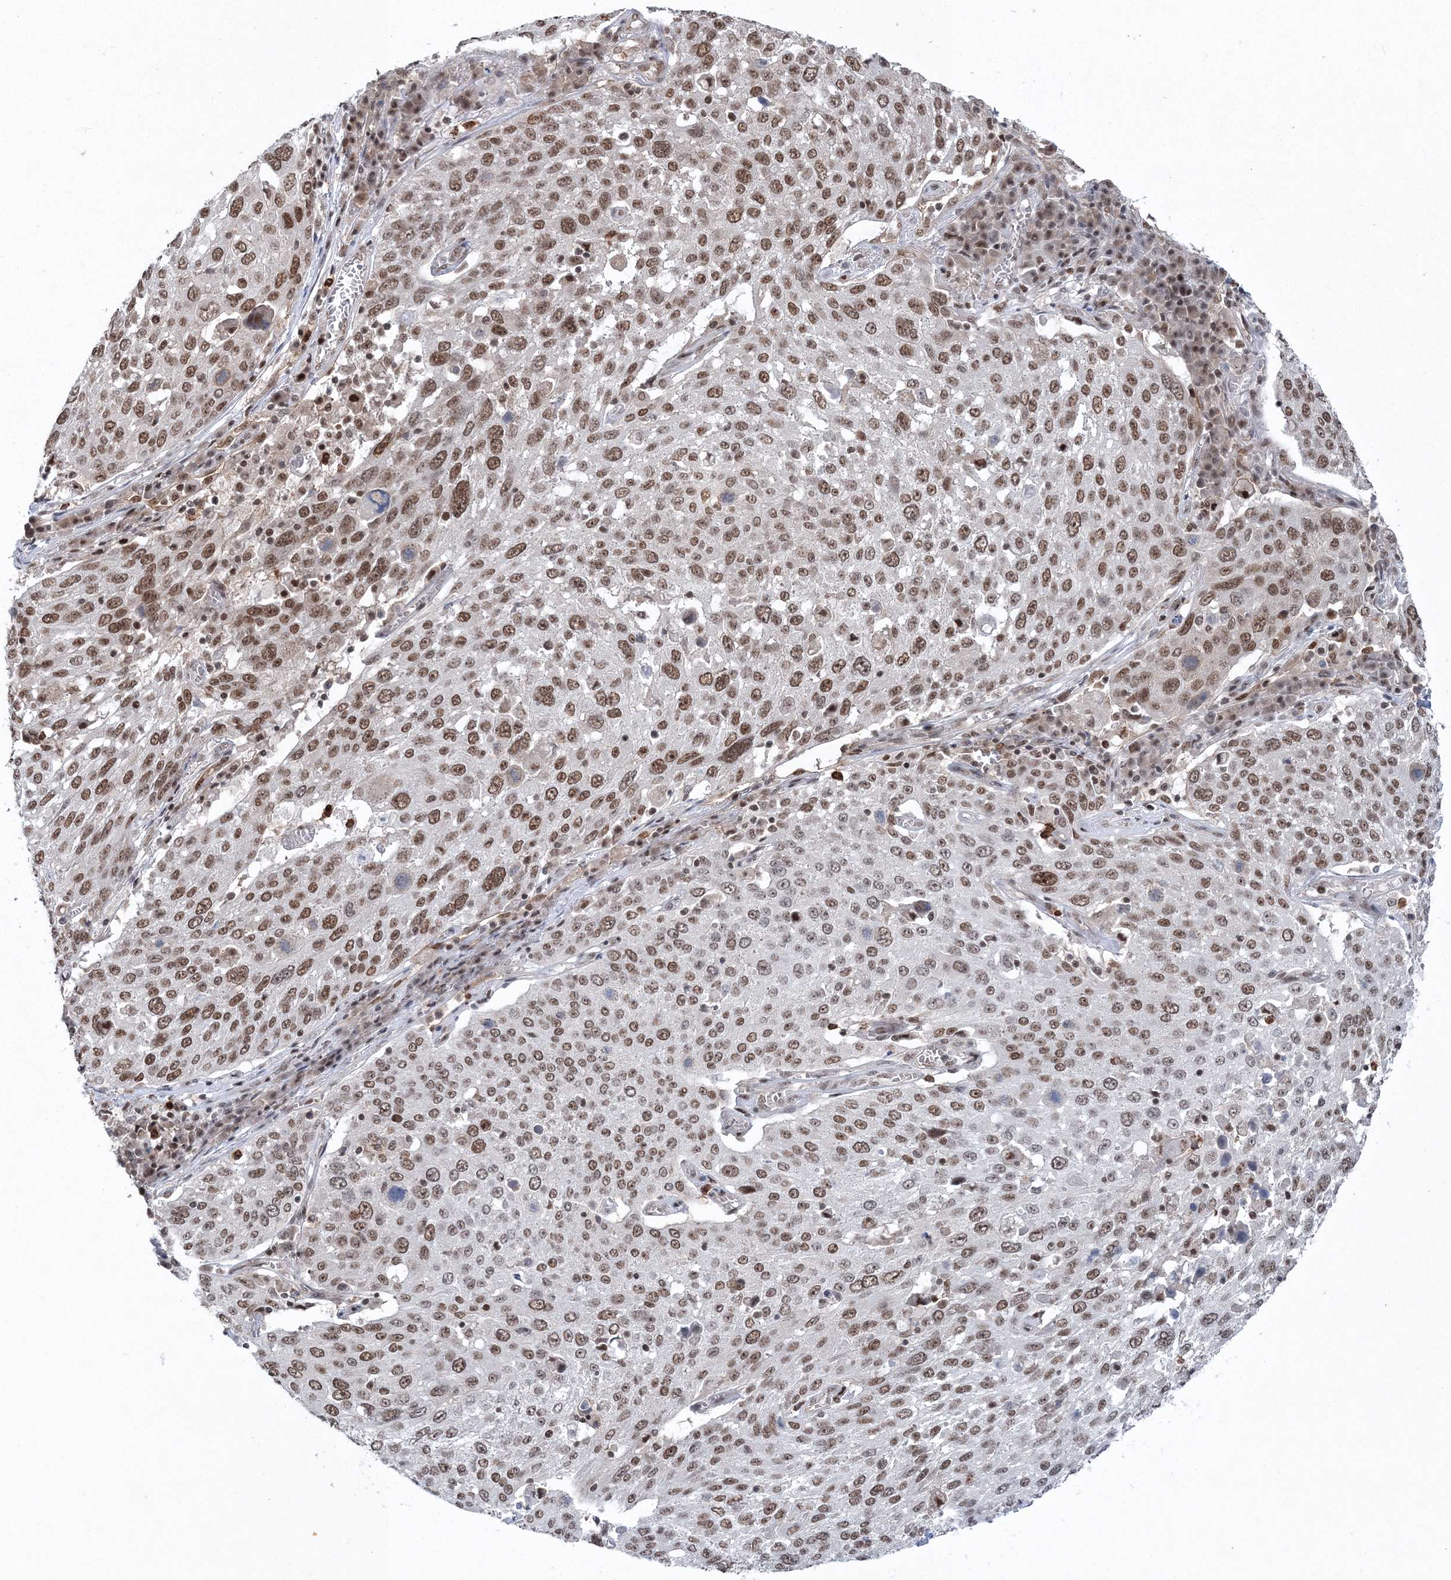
{"staining": {"intensity": "moderate", "quantity": ">75%", "location": "nuclear"}, "tissue": "lung cancer", "cell_type": "Tumor cells", "image_type": "cancer", "snomed": [{"axis": "morphology", "description": "Squamous cell carcinoma, NOS"}, {"axis": "topography", "description": "Lung"}], "caption": "Immunohistochemistry image of neoplastic tissue: lung cancer stained using immunohistochemistry (IHC) displays medium levels of moderate protein expression localized specifically in the nuclear of tumor cells, appearing as a nuclear brown color.", "gene": "PDS5A", "patient": {"sex": "male", "age": 65}}